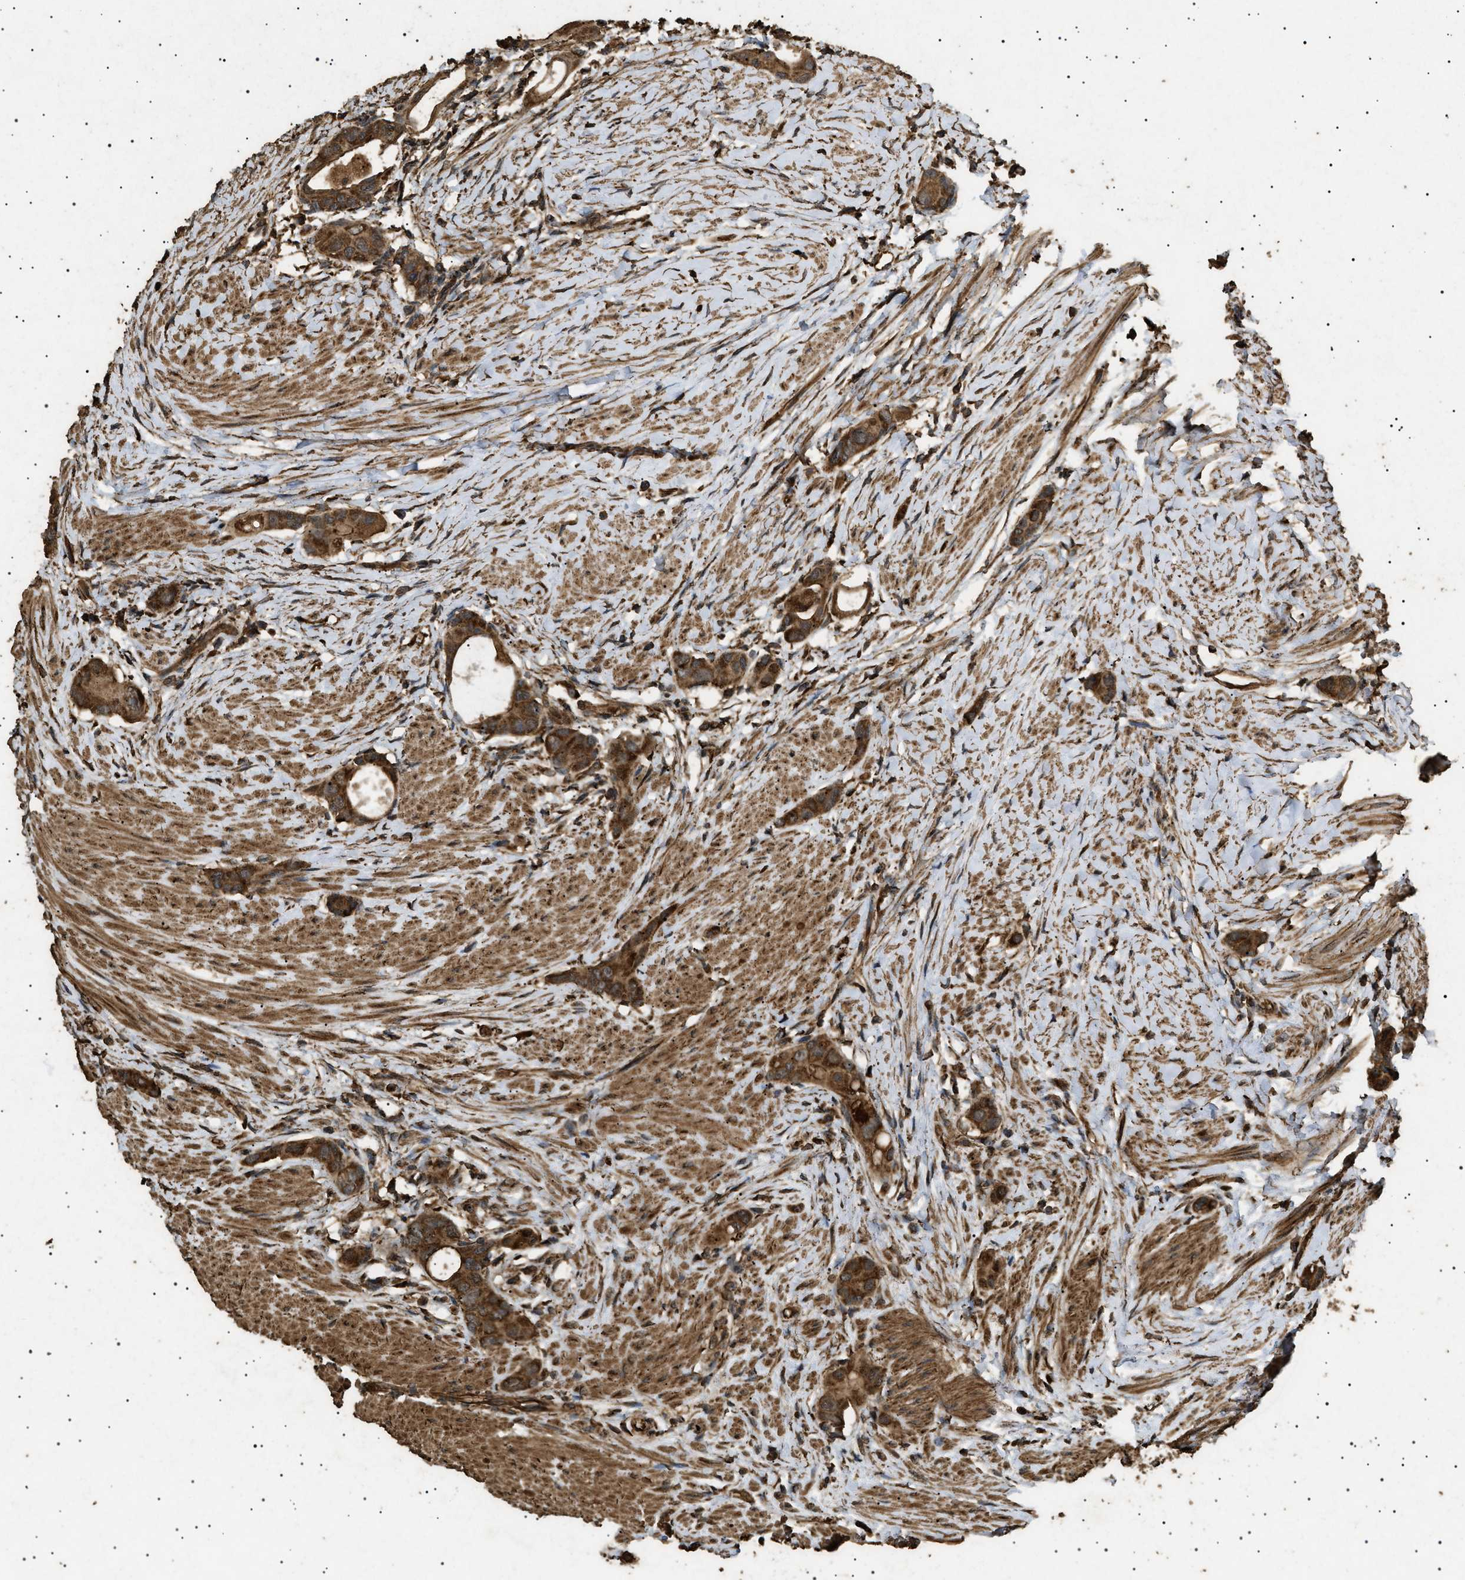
{"staining": {"intensity": "strong", "quantity": ">75%", "location": "cytoplasmic/membranous"}, "tissue": "colorectal cancer", "cell_type": "Tumor cells", "image_type": "cancer", "snomed": [{"axis": "morphology", "description": "Adenocarcinoma, NOS"}, {"axis": "topography", "description": "Rectum"}], "caption": "Immunohistochemistry micrograph of neoplastic tissue: colorectal cancer stained using IHC reveals high levels of strong protein expression localized specifically in the cytoplasmic/membranous of tumor cells, appearing as a cytoplasmic/membranous brown color.", "gene": "CYRIA", "patient": {"sex": "male", "age": 51}}